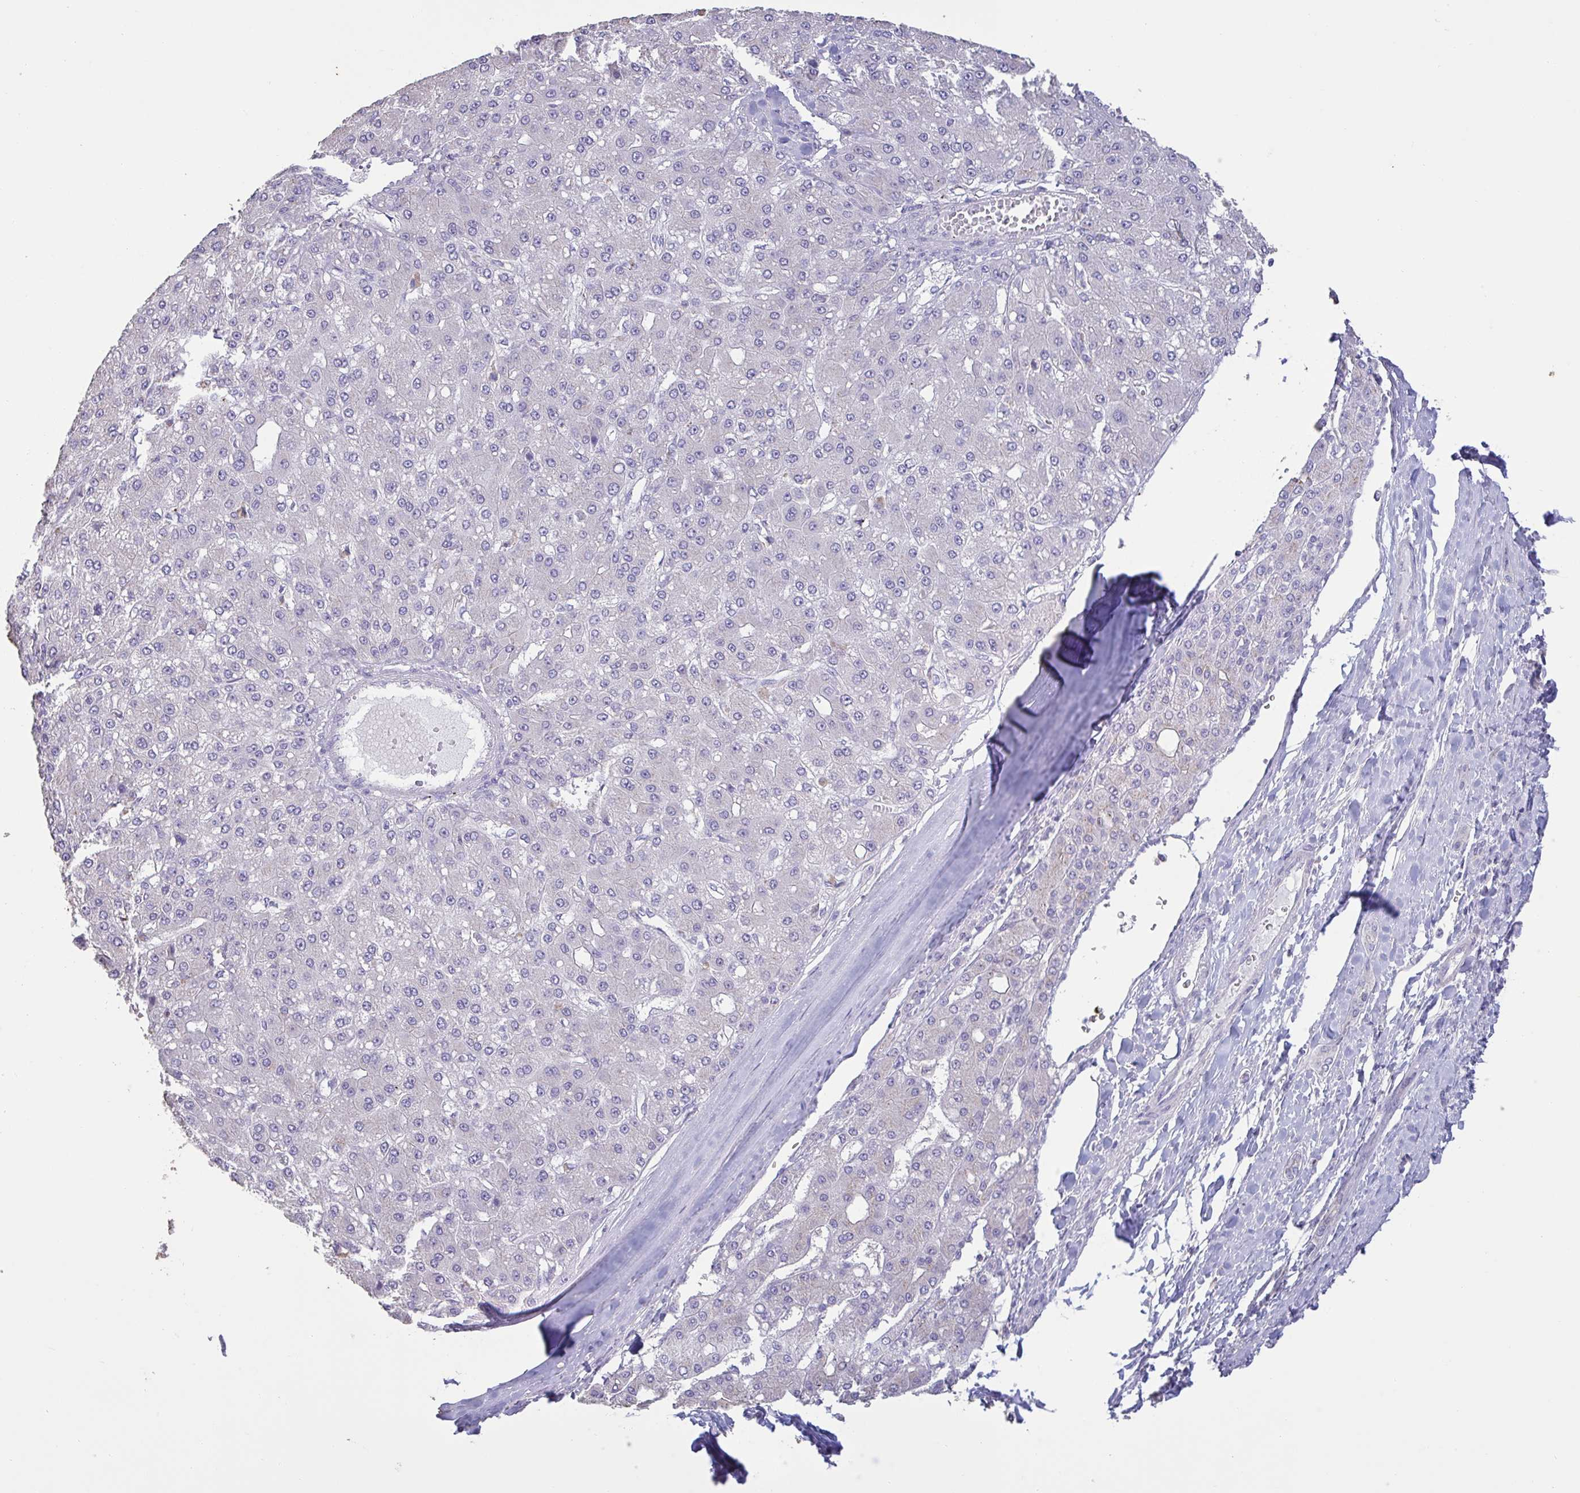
{"staining": {"intensity": "negative", "quantity": "none", "location": "none"}, "tissue": "liver cancer", "cell_type": "Tumor cells", "image_type": "cancer", "snomed": [{"axis": "morphology", "description": "Carcinoma, Hepatocellular, NOS"}, {"axis": "topography", "description": "Liver"}], "caption": "Tumor cells show no significant positivity in hepatocellular carcinoma (liver). Brightfield microscopy of IHC stained with DAB (brown) and hematoxylin (blue), captured at high magnification.", "gene": "CHMP5", "patient": {"sex": "male", "age": 67}}